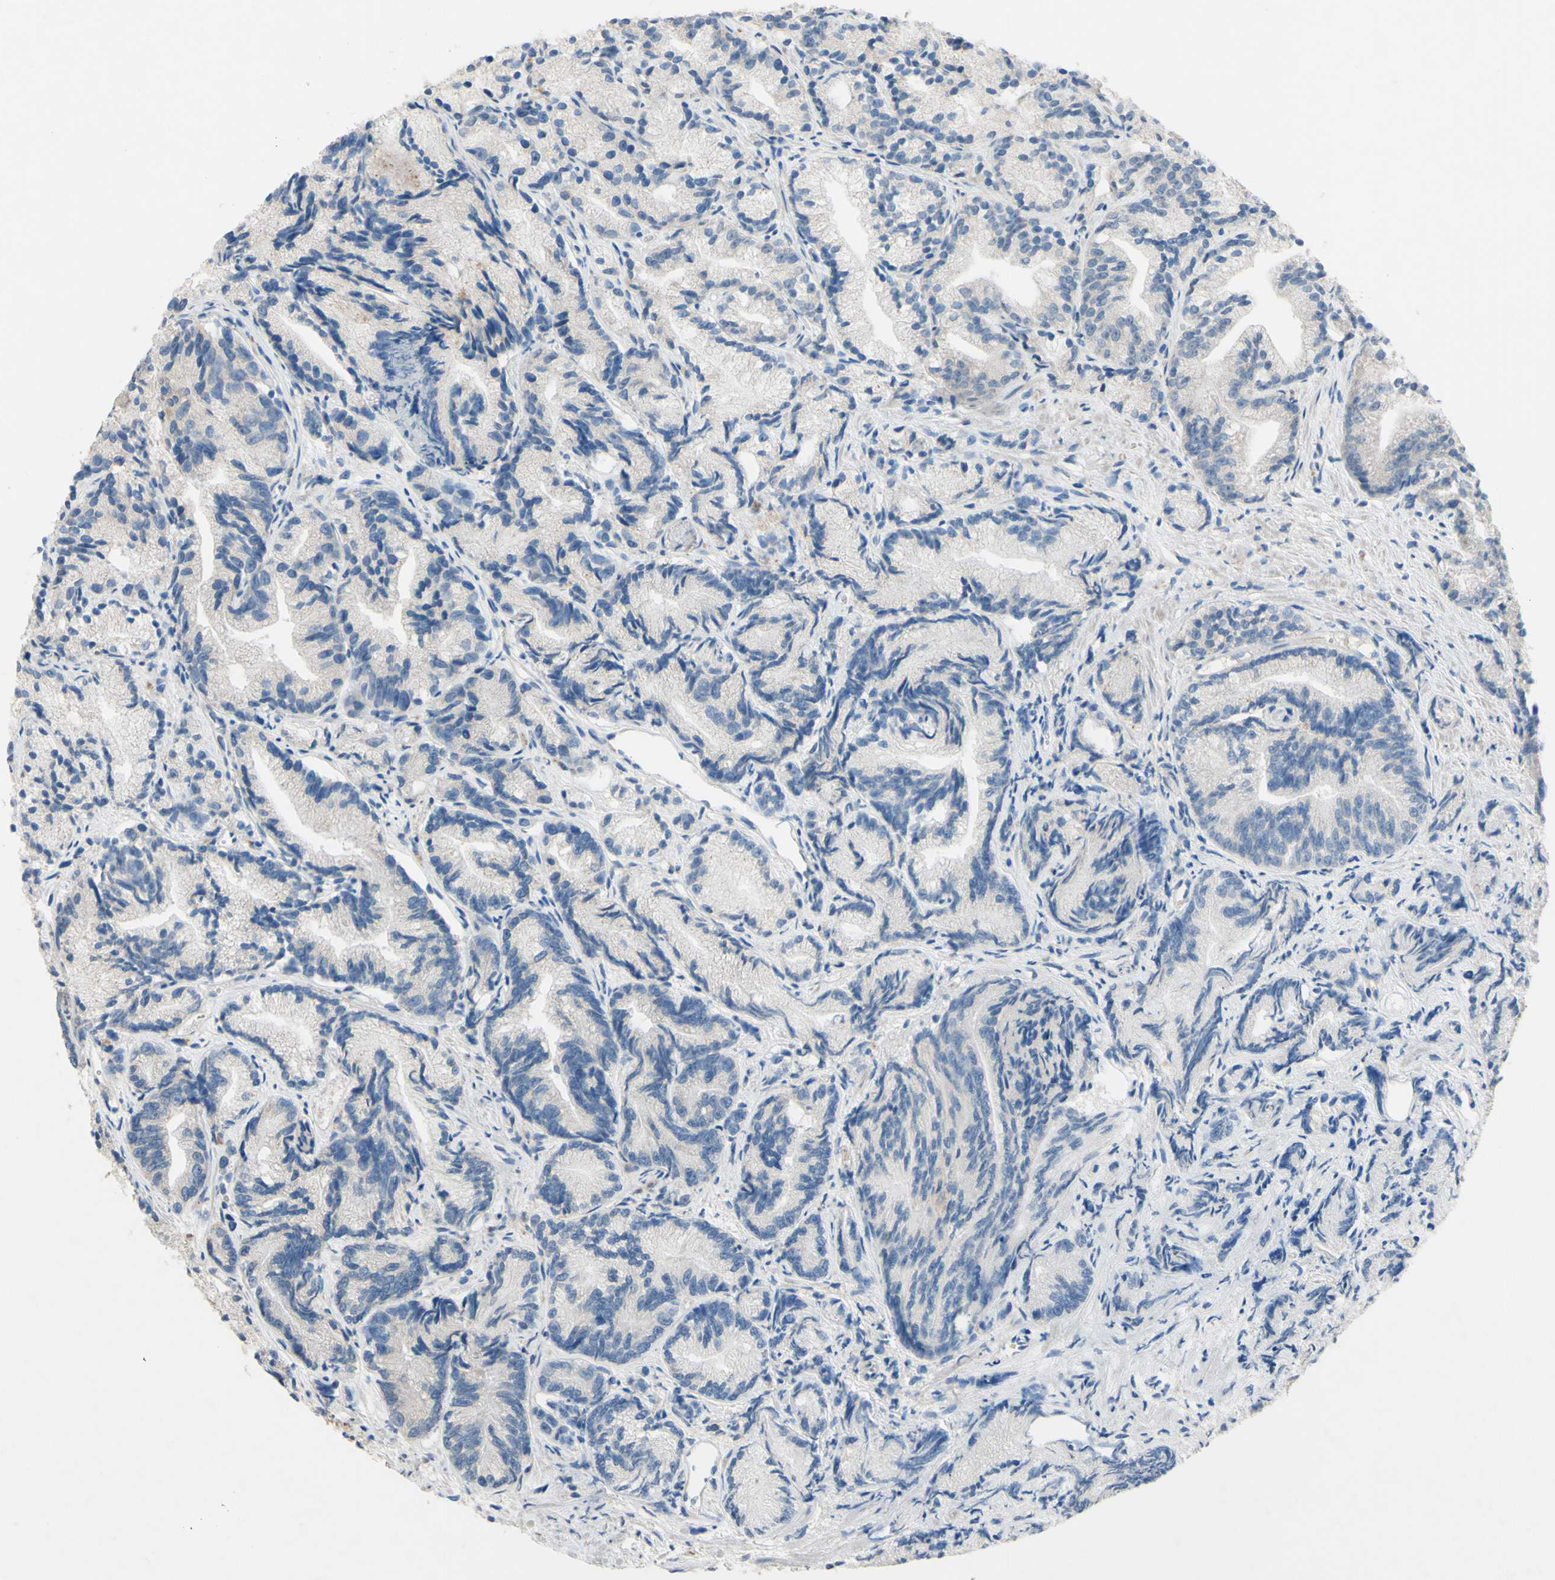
{"staining": {"intensity": "negative", "quantity": "none", "location": "none"}, "tissue": "prostate cancer", "cell_type": "Tumor cells", "image_type": "cancer", "snomed": [{"axis": "morphology", "description": "Adenocarcinoma, Low grade"}, {"axis": "topography", "description": "Prostate"}], "caption": "Tumor cells are negative for protein expression in human prostate cancer.", "gene": "CDCP1", "patient": {"sex": "male", "age": 89}}